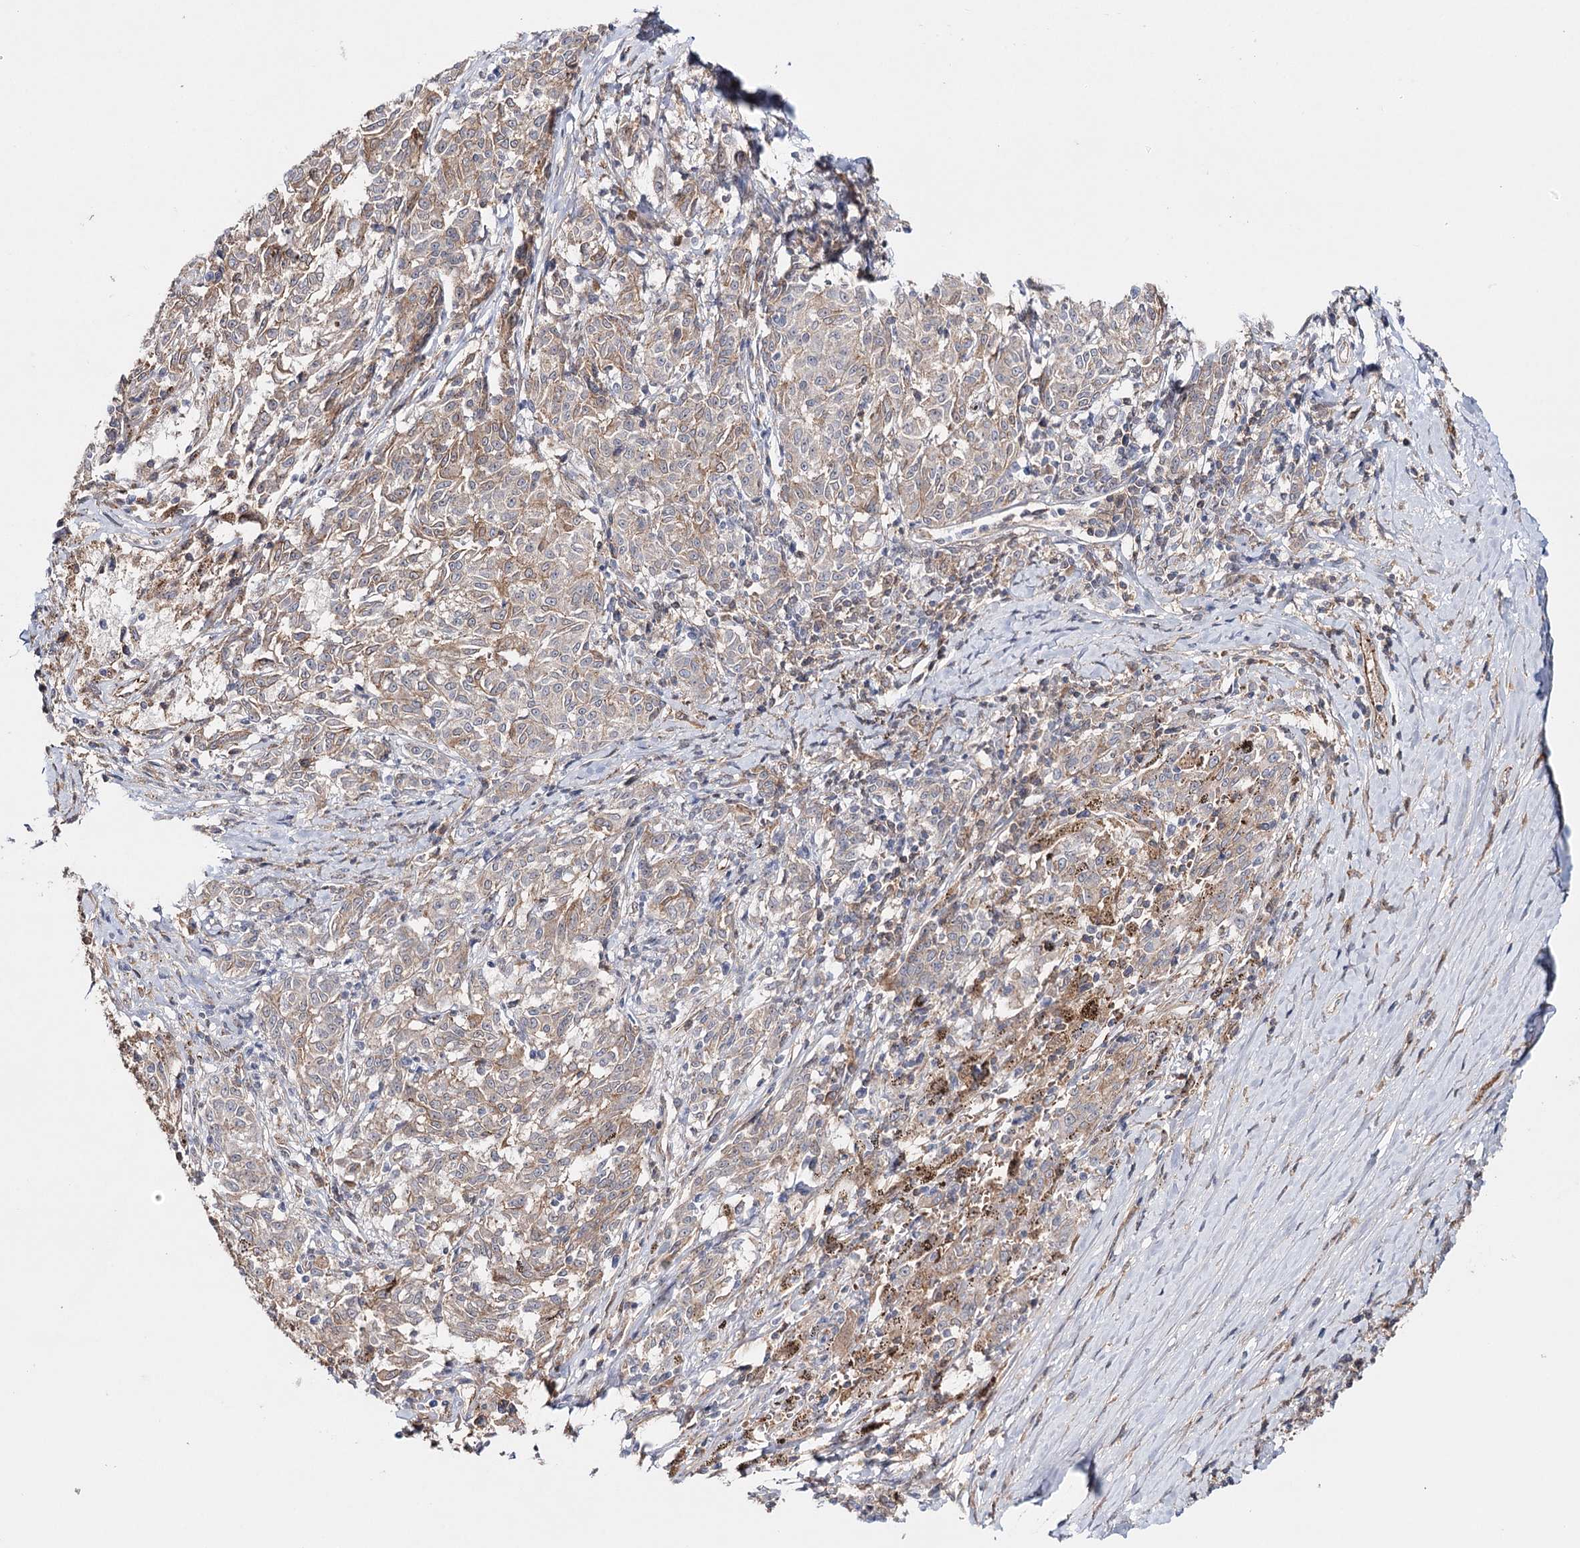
{"staining": {"intensity": "moderate", "quantity": "<25%", "location": "cytoplasmic/membranous"}, "tissue": "melanoma", "cell_type": "Tumor cells", "image_type": "cancer", "snomed": [{"axis": "morphology", "description": "Malignant melanoma, NOS"}, {"axis": "topography", "description": "Skin"}], "caption": "High-power microscopy captured an IHC micrograph of melanoma, revealing moderate cytoplasmic/membranous staining in about <25% of tumor cells.", "gene": "PKP4", "patient": {"sex": "female", "age": 72}}